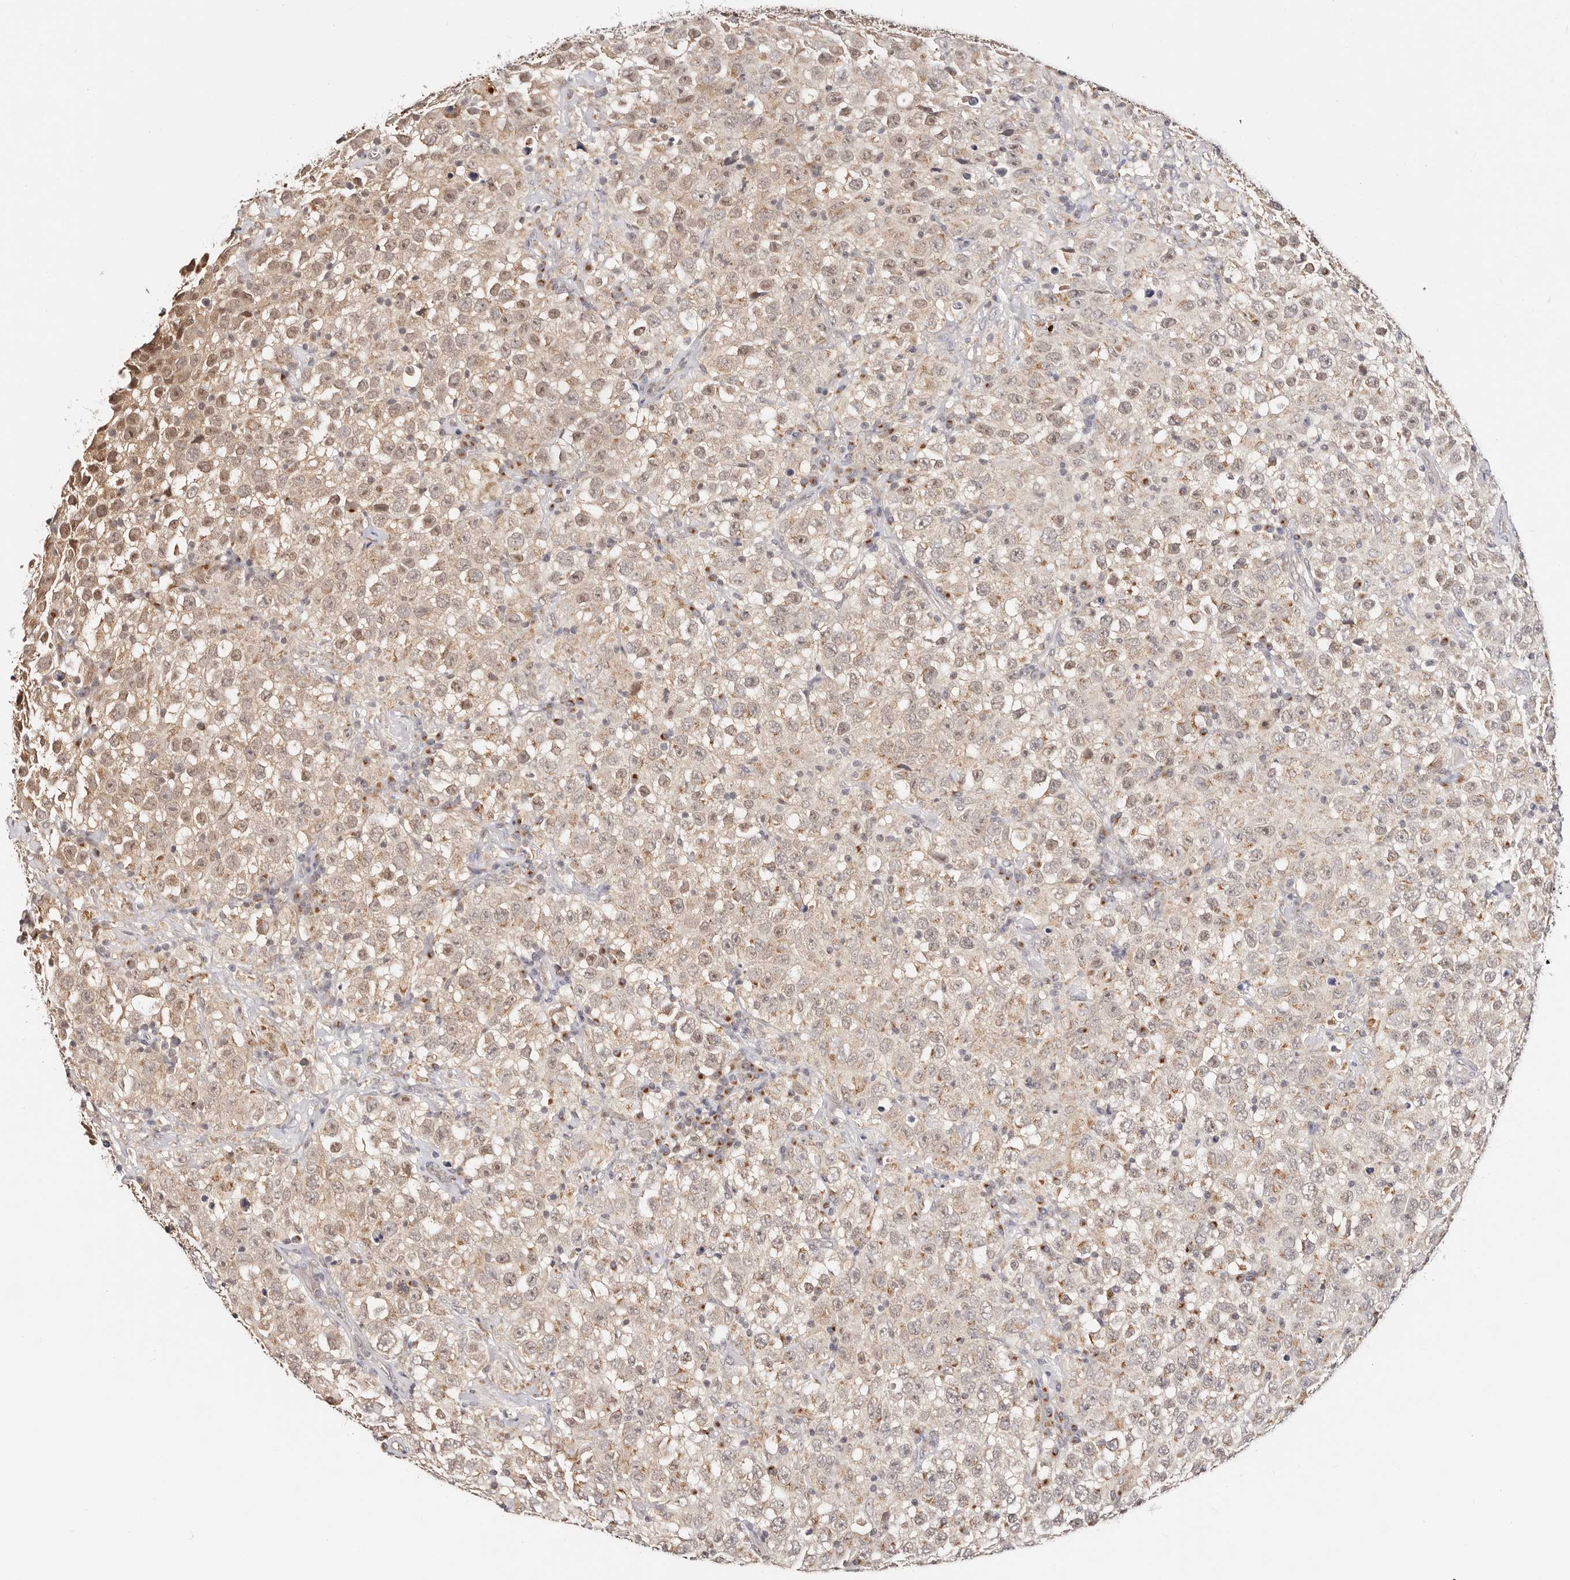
{"staining": {"intensity": "weak", "quantity": ">75%", "location": "cytoplasmic/membranous,nuclear"}, "tissue": "testis cancer", "cell_type": "Tumor cells", "image_type": "cancer", "snomed": [{"axis": "morphology", "description": "Seminoma, NOS"}, {"axis": "topography", "description": "Testis"}], "caption": "Protein staining of testis seminoma tissue displays weak cytoplasmic/membranous and nuclear expression in approximately >75% of tumor cells. (DAB (3,3'-diaminobenzidine) = brown stain, brightfield microscopy at high magnification).", "gene": "VIPAS39", "patient": {"sex": "male", "age": 41}}